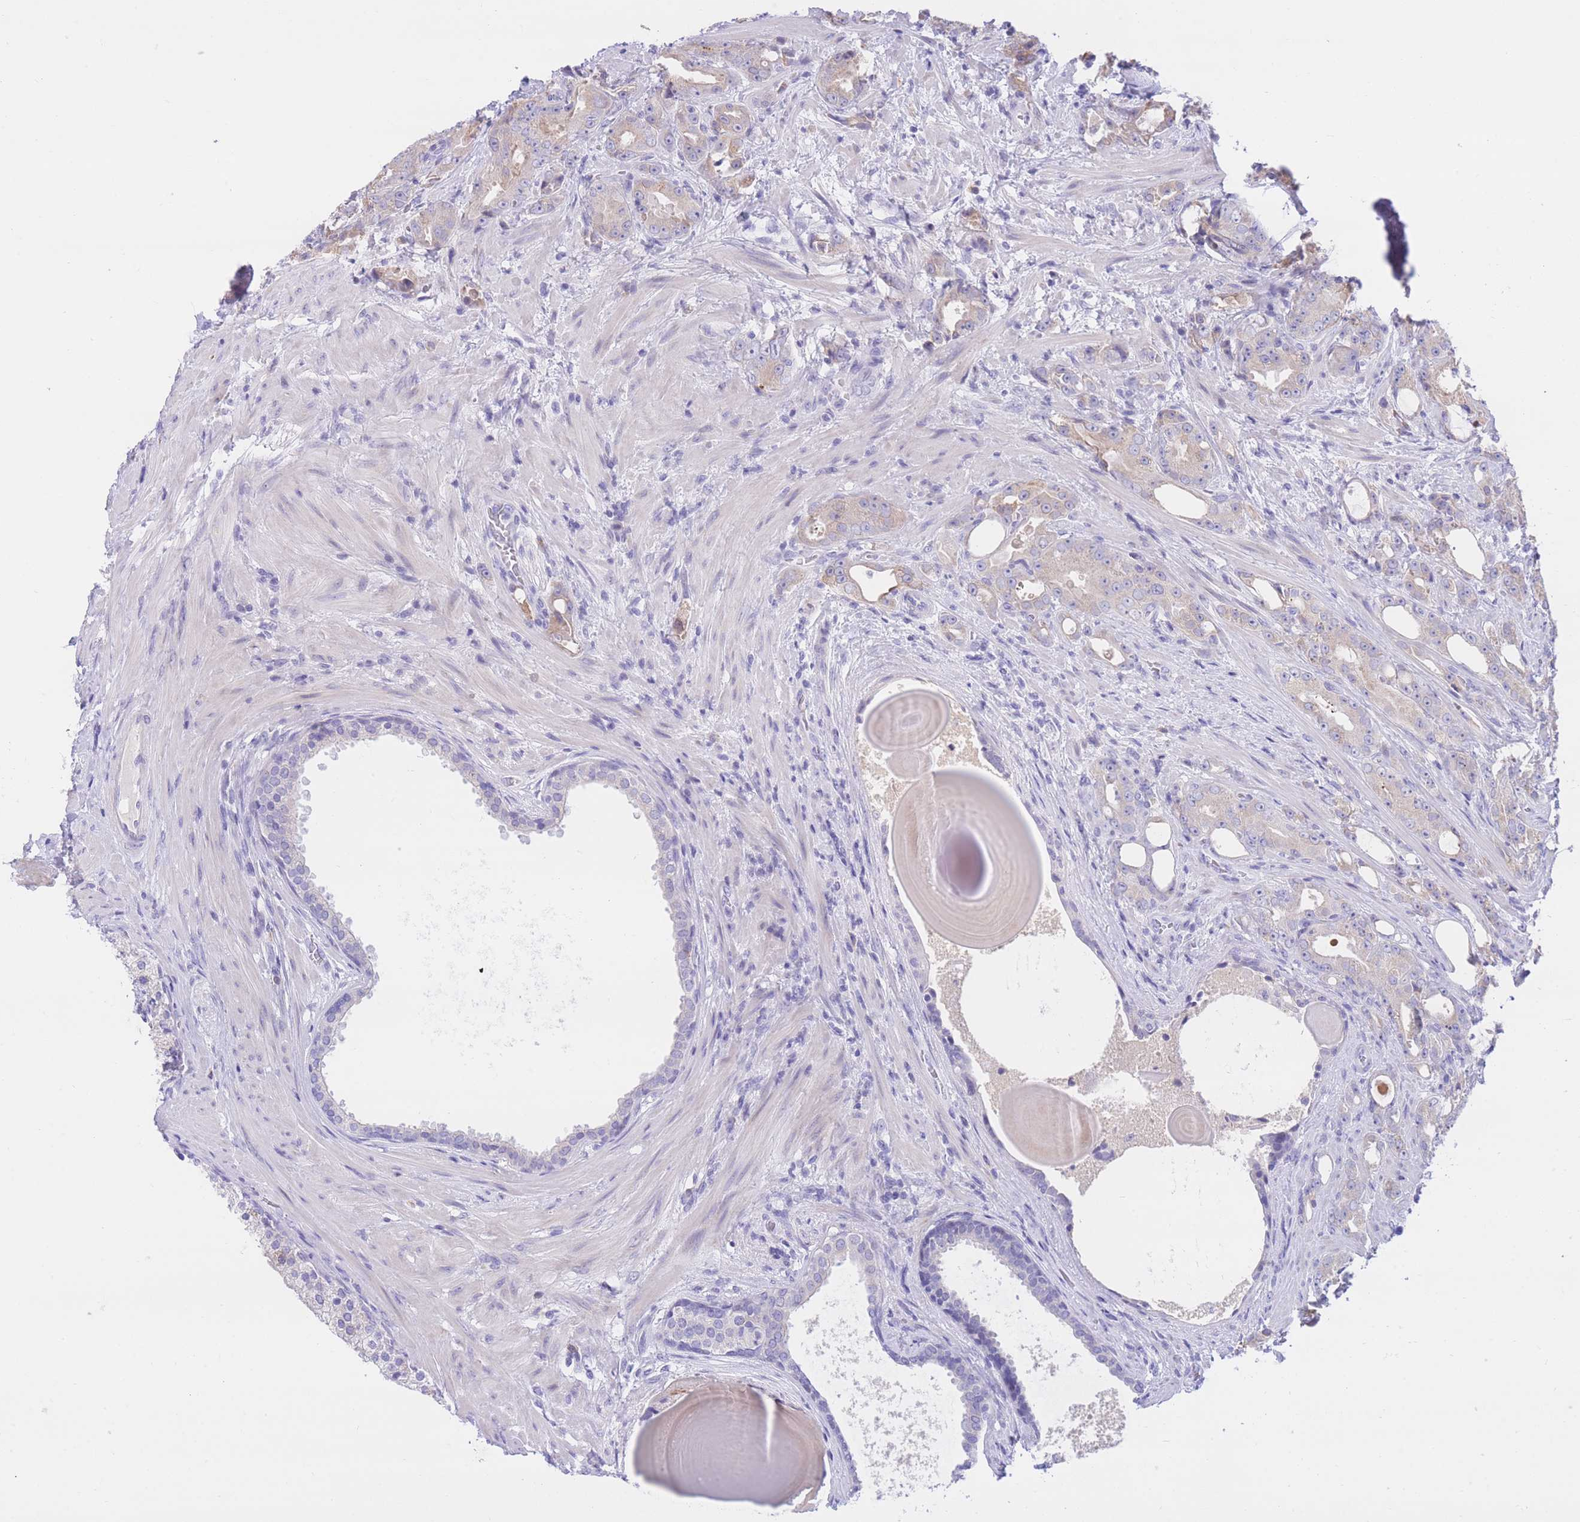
{"staining": {"intensity": "weak", "quantity": "<25%", "location": "cytoplasmic/membranous"}, "tissue": "prostate cancer", "cell_type": "Tumor cells", "image_type": "cancer", "snomed": [{"axis": "morphology", "description": "Adenocarcinoma, High grade"}, {"axis": "topography", "description": "Prostate"}], "caption": "This micrograph is of adenocarcinoma (high-grade) (prostate) stained with IHC to label a protein in brown with the nuclei are counter-stained blue. There is no positivity in tumor cells. (DAB (3,3'-diaminobenzidine) immunohistochemistry visualized using brightfield microscopy, high magnification).", "gene": "RPL39L", "patient": {"sex": "male", "age": 69}}